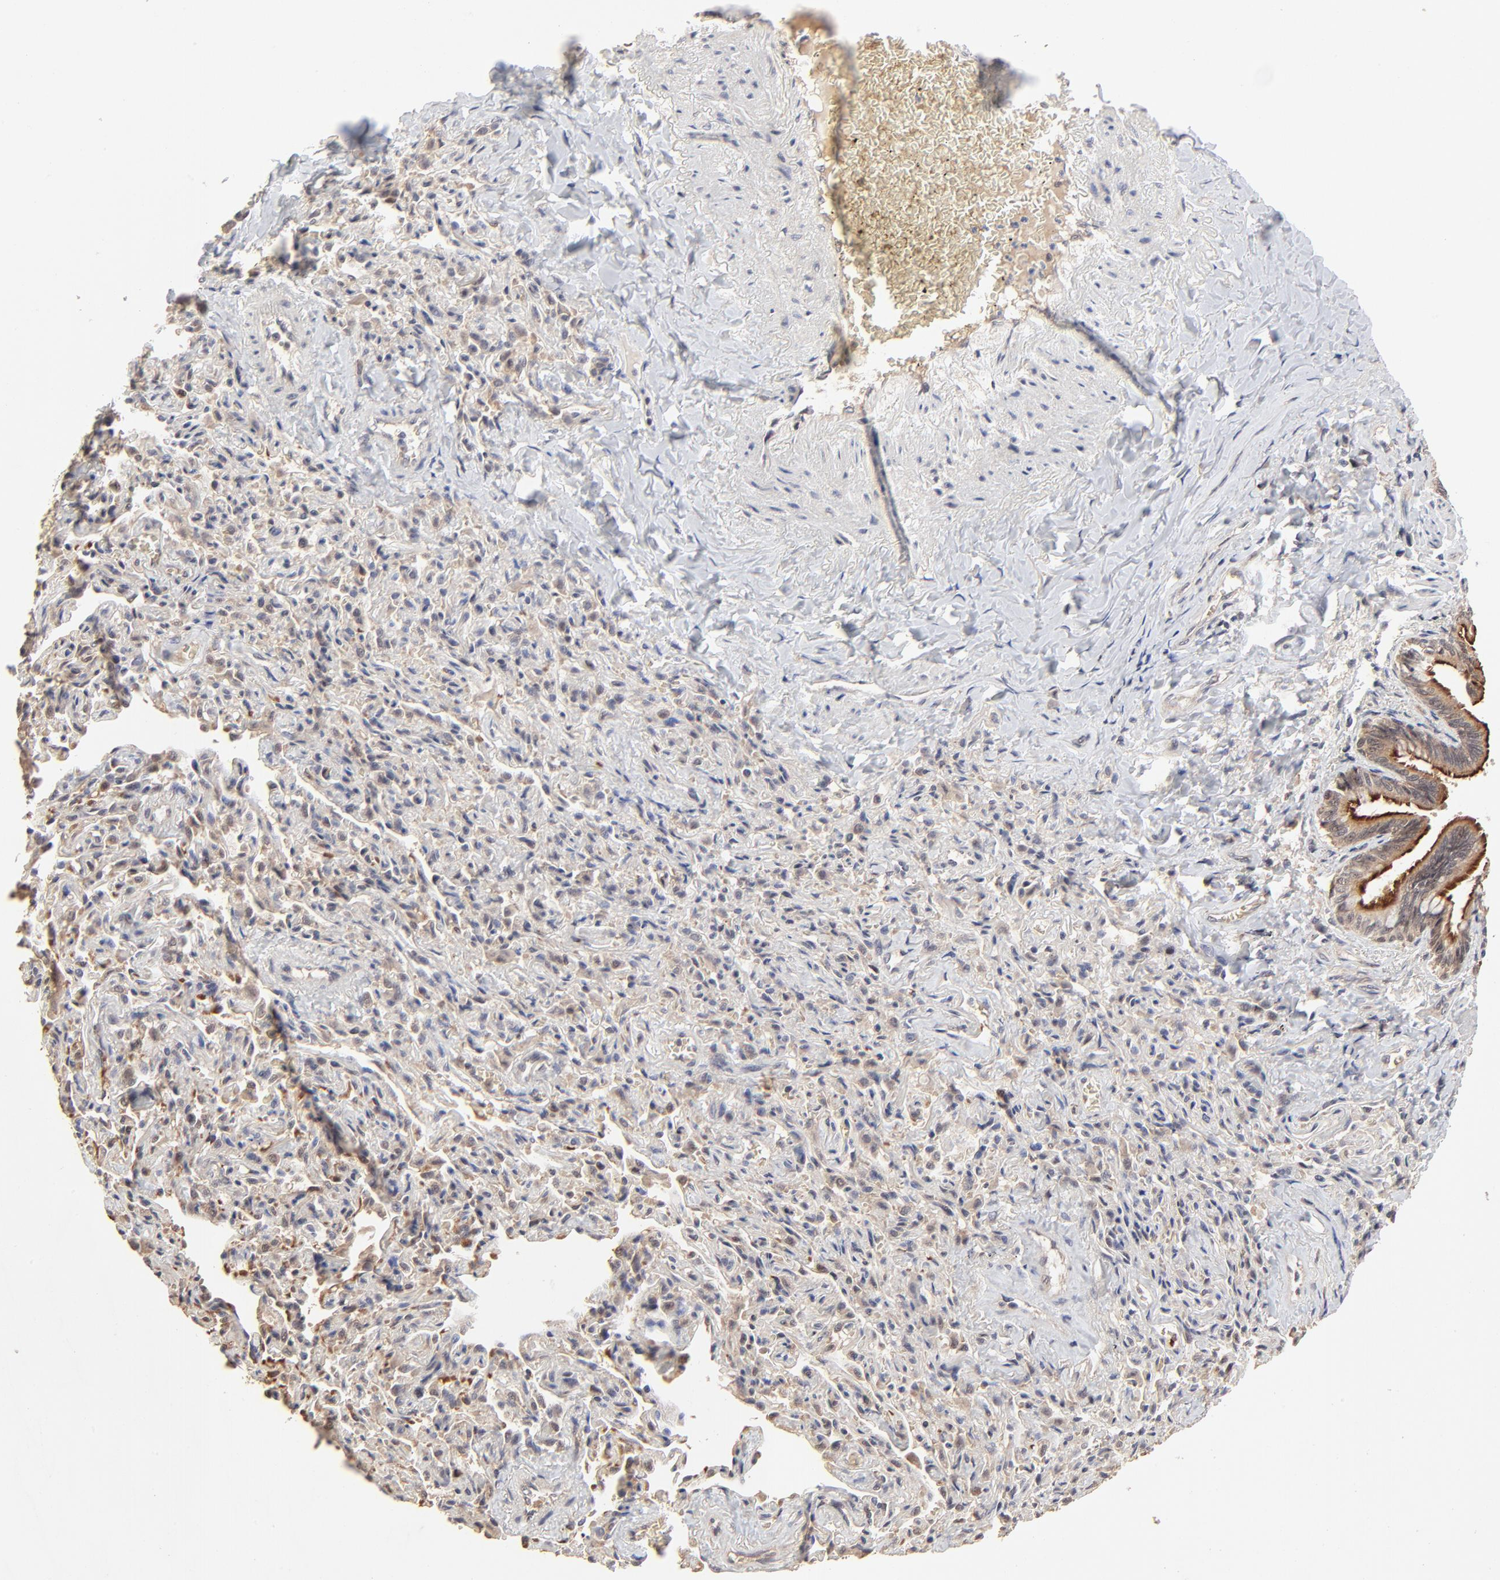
{"staining": {"intensity": "weak", "quantity": ">75%", "location": "cytoplasmic/membranous"}, "tissue": "bronchus", "cell_type": "Respiratory epithelial cells", "image_type": "normal", "snomed": [{"axis": "morphology", "description": "Normal tissue, NOS"}, {"axis": "topography", "description": "Lung"}], "caption": "An image of human bronchus stained for a protein reveals weak cytoplasmic/membranous brown staining in respiratory epithelial cells.", "gene": "FRMD8", "patient": {"sex": "male", "age": 64}}